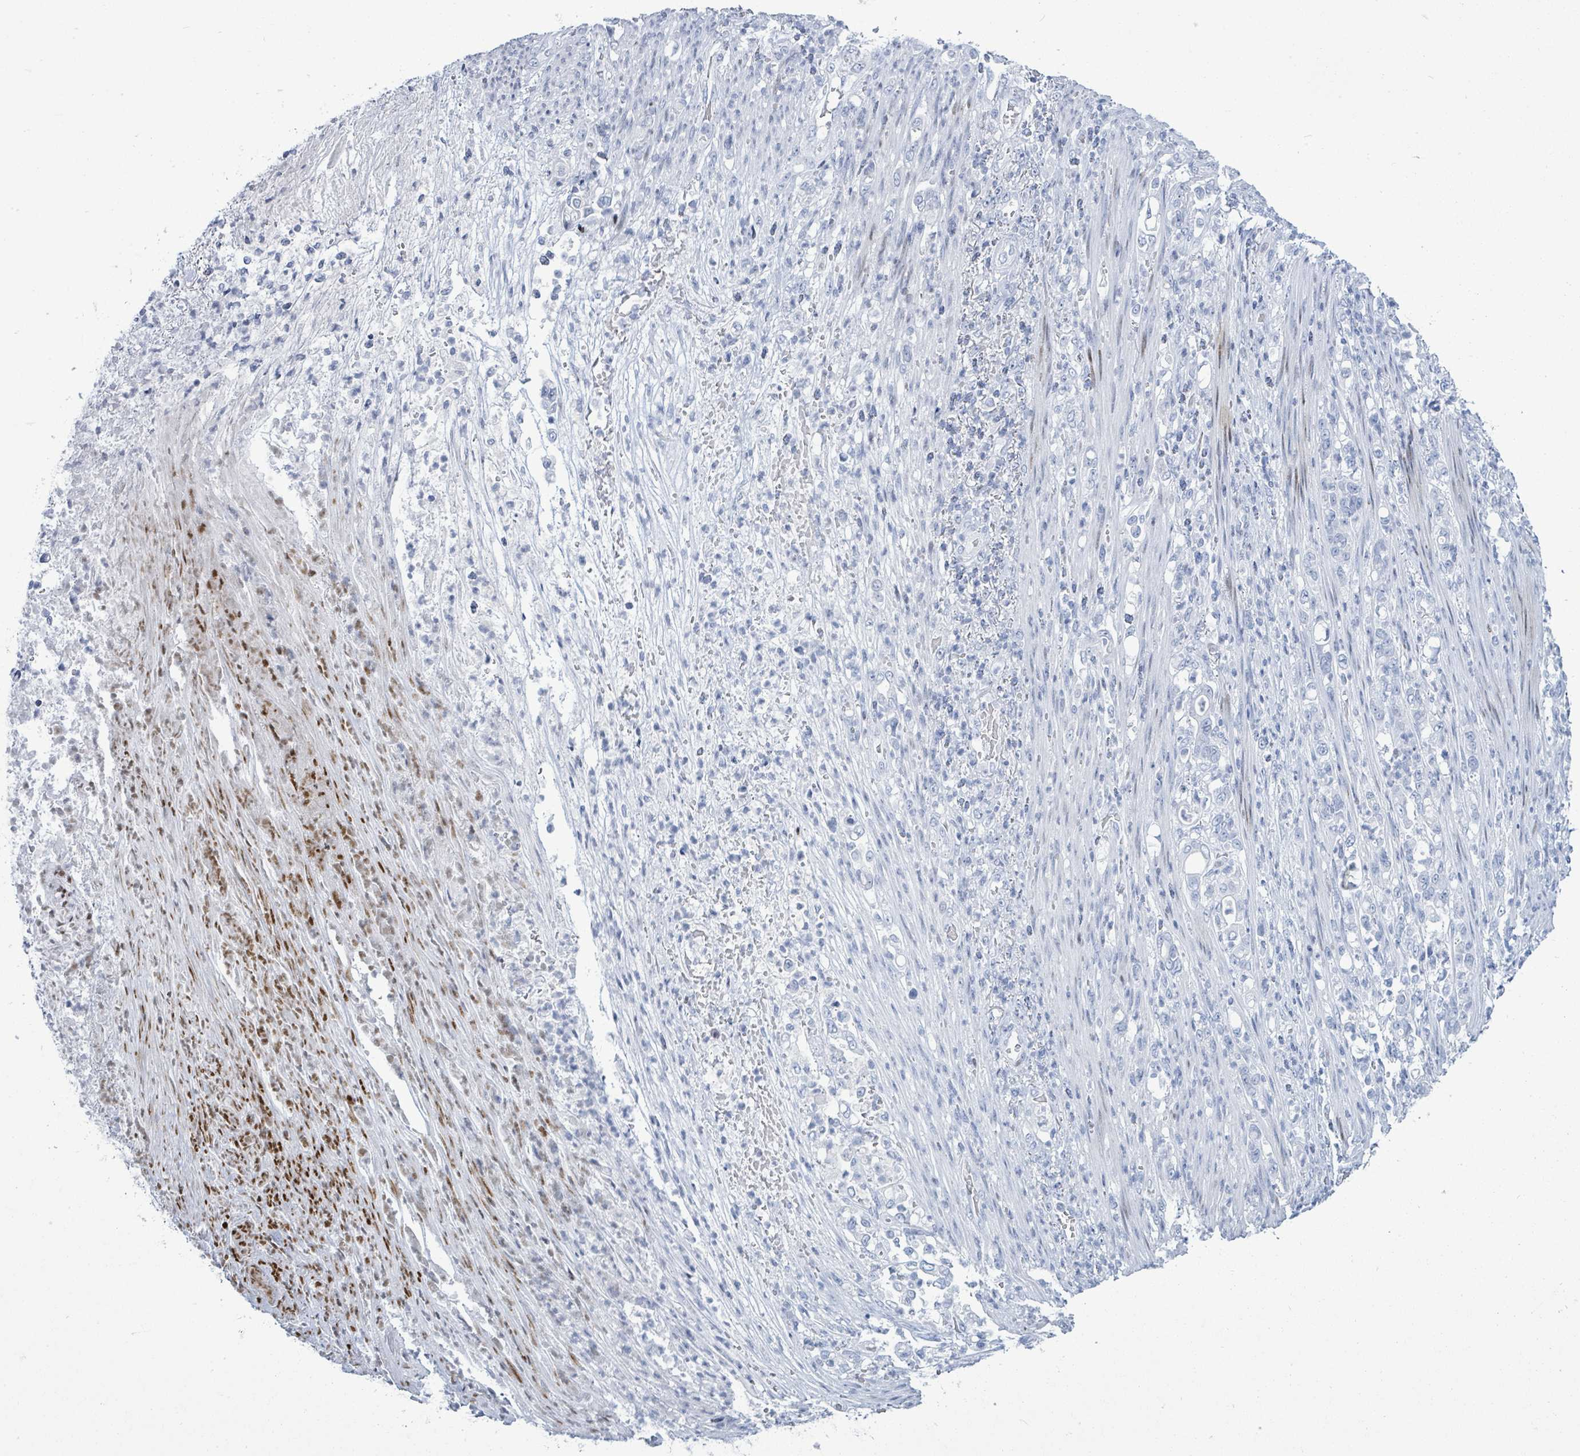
{"staining": {"intensity": "negative", "quantity": "none", "location": "none"}, "tissue": "stomach cancer", "cell_type": "Tumor cells", "image_type": "cancer", "snomed": [{"axis": "morphology", "description": "Normal tissue, NOS"}, {"axis": "morphology", "description": "Adenocarcinoma, NOS"}, {"axis": "topography", "description": "Stomach"}], "caption": "Stomach adenocarcinoma was stained to show a protein in brown. There is no significant staining in tumor cells.", "gene": "MALL", "patient": {"sex": "female", "age": 79}}